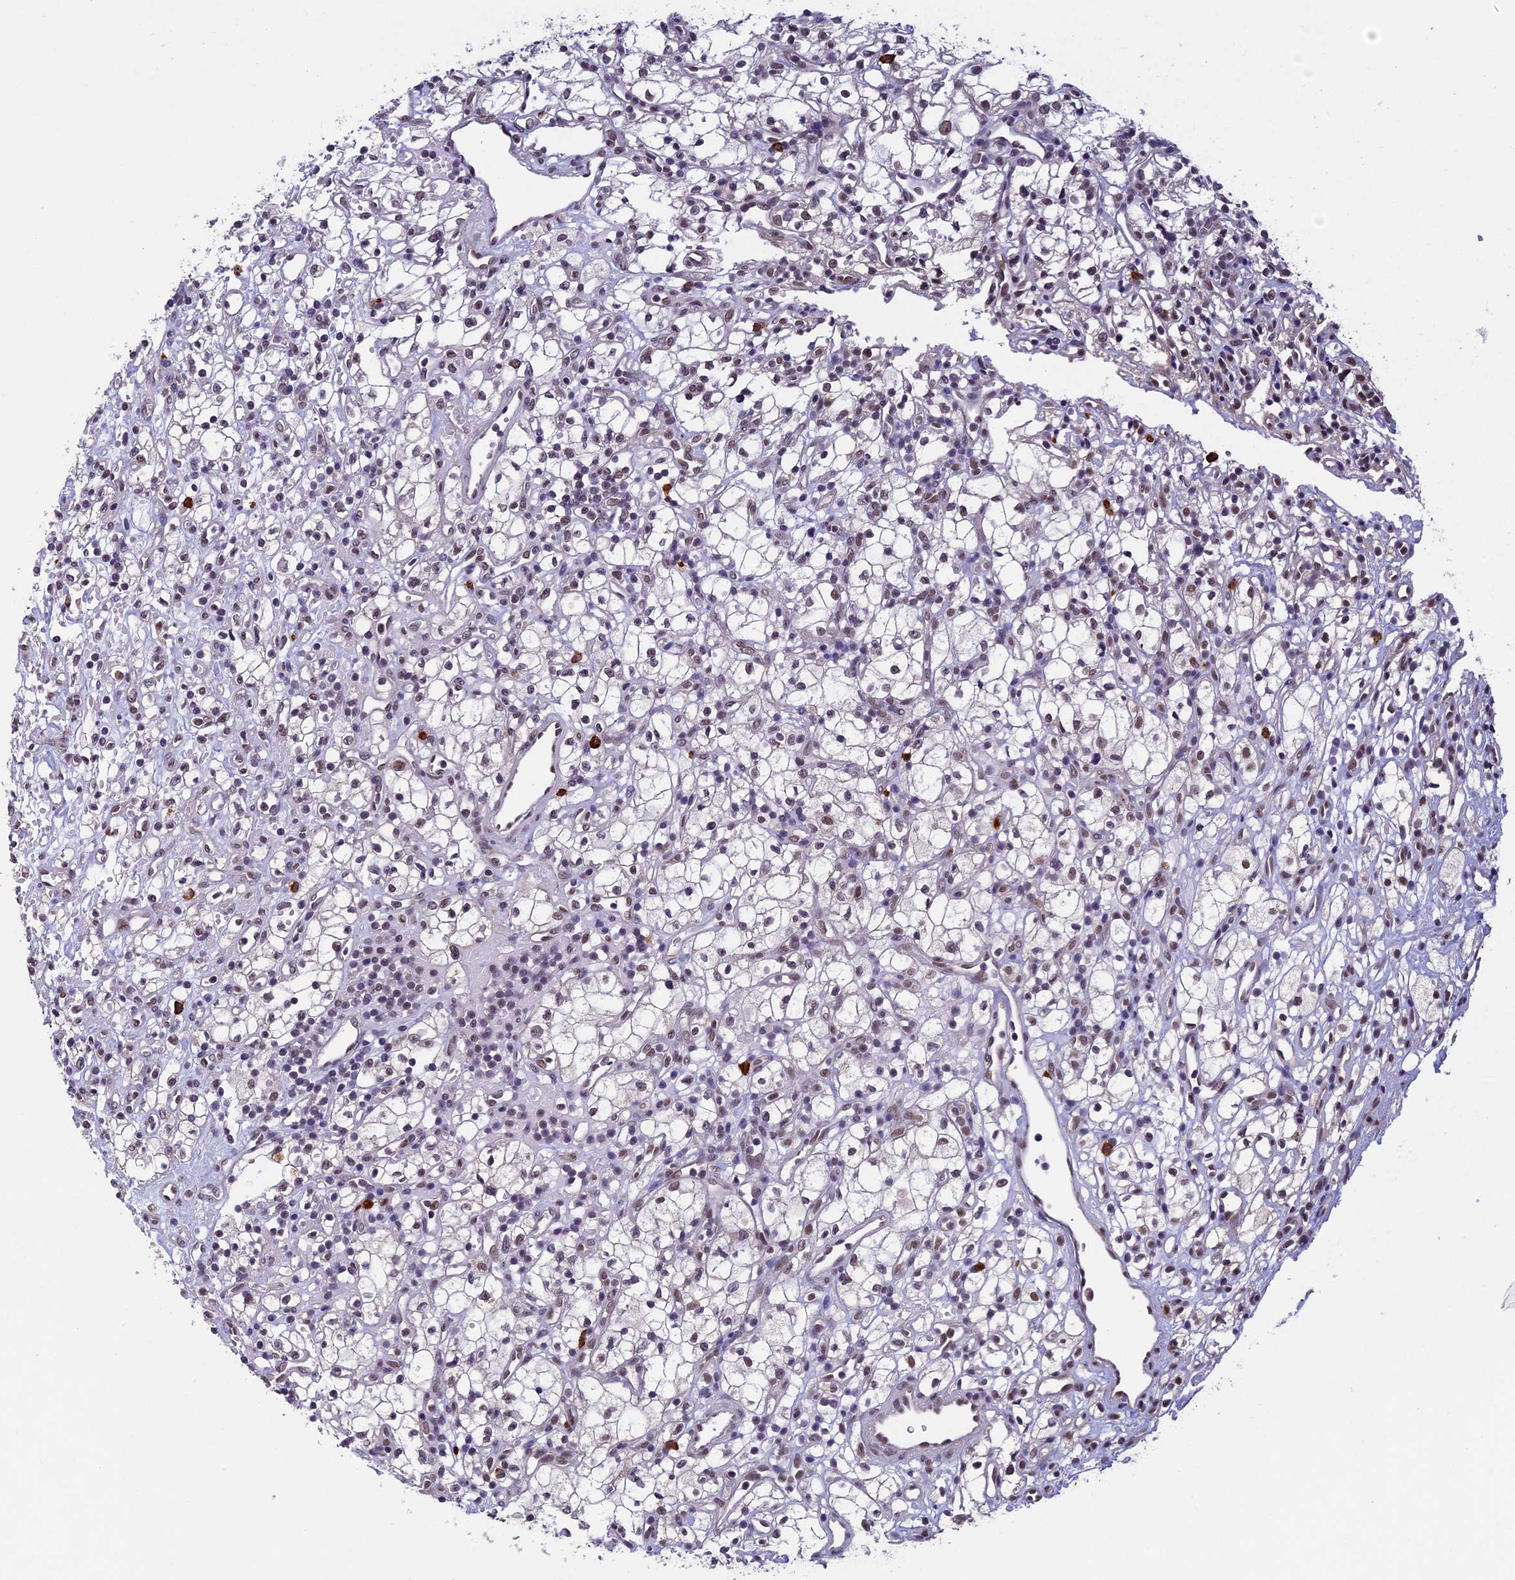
{"staining": {"intensity": "weak", "quantity": "25%-75%", "location": "nuclear"}, "tissue": "renal cancer", "cell_type": "Tumor cells", "image_type": "cancer", "snomed": [{"axis": "morphology", "description": "Adenocarcinoma, NOS"}, {"axis": "topography", "description": "Kidney"}], "caption": "The histopathology image displays immunohistochemical staining of renal cancer (adenocarcinoma). There is weak nuclear staining is appreciated in approximately 25%-75% of tumor cells.", "gene": "RNF40", "patient": {"sex": "male", "age": 59}}